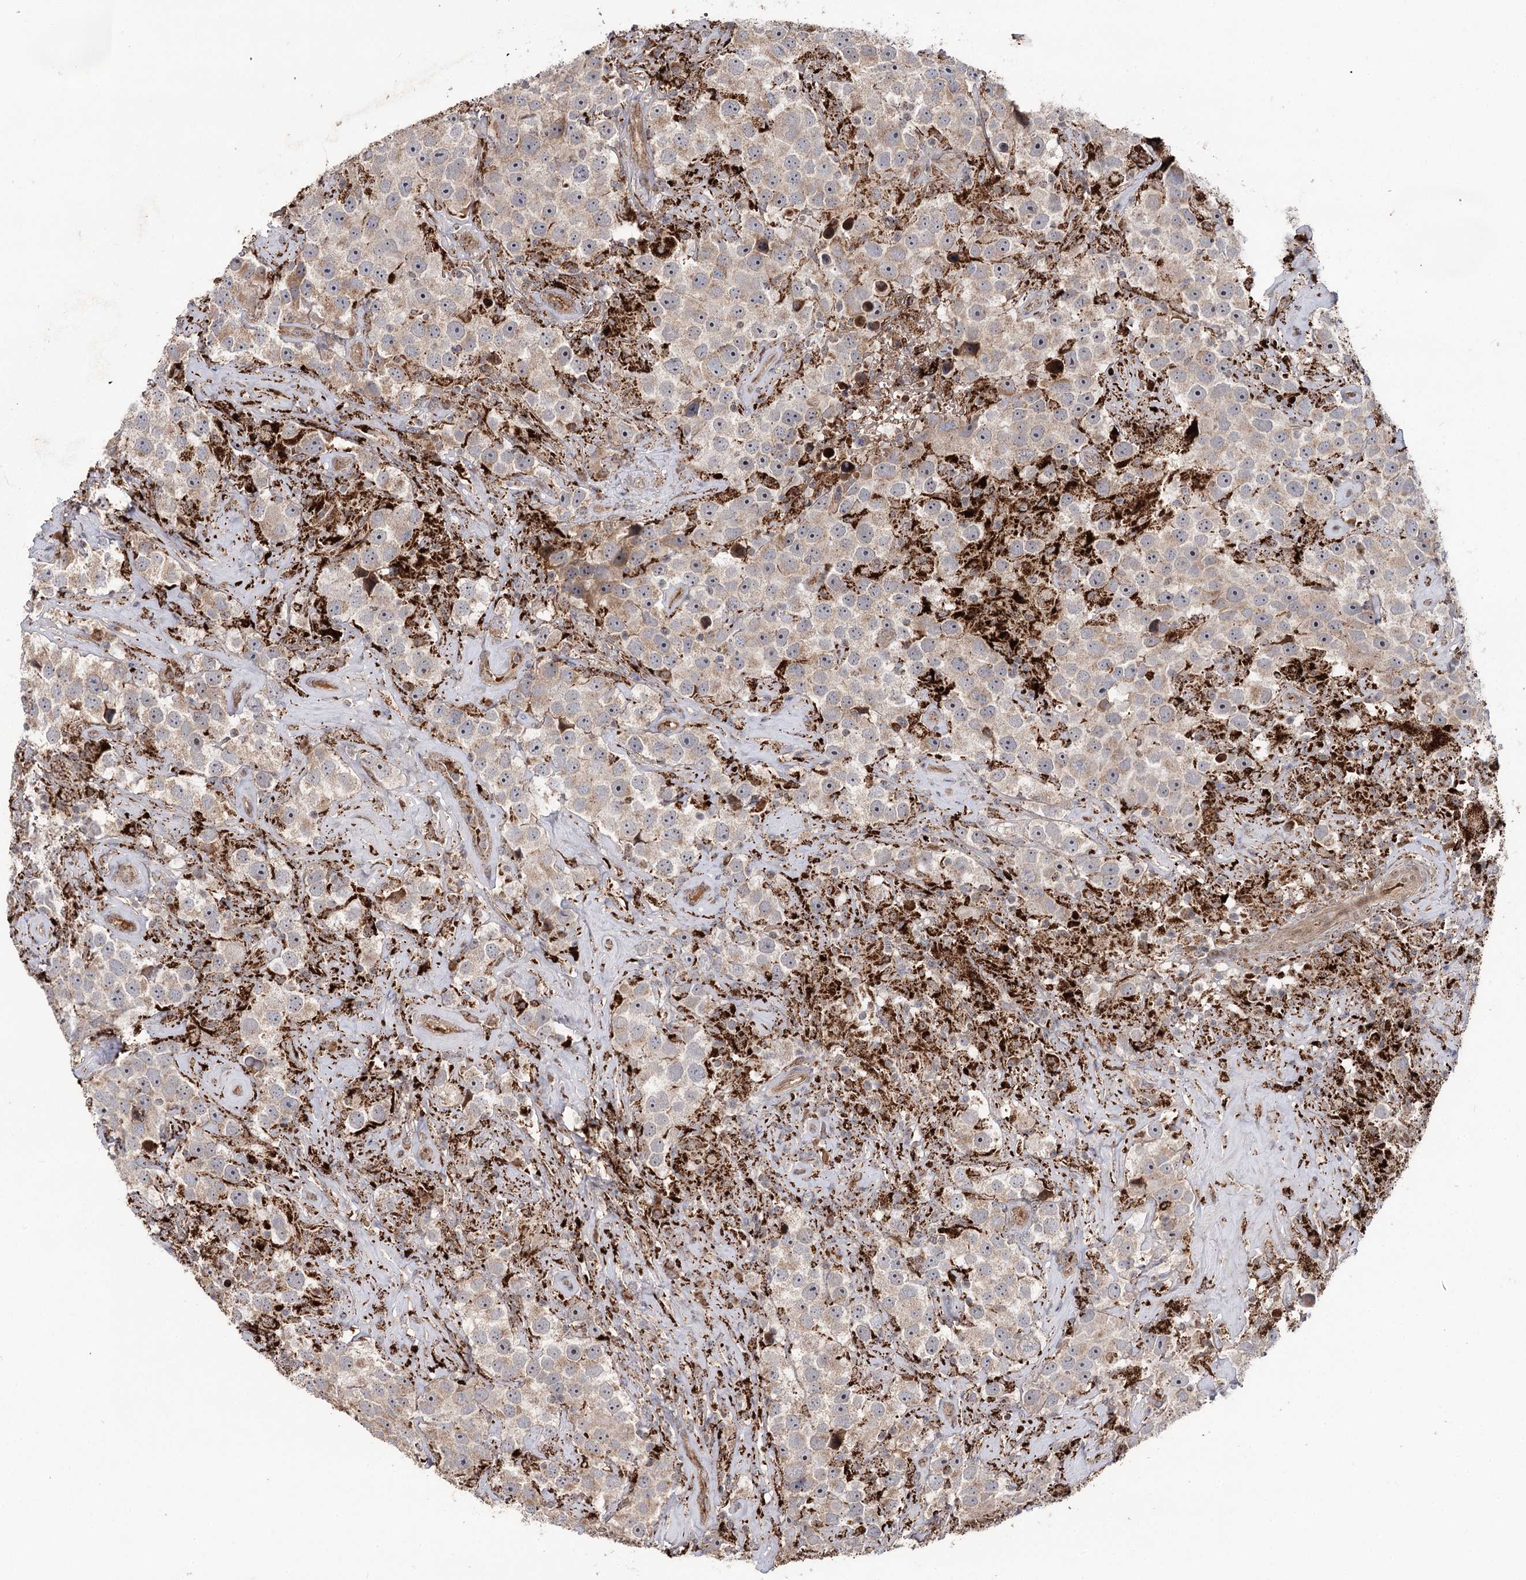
{"staining": {"intensity": "weak", "quantity": ">75%", "location": "cytoplasmic/membranous"}, "tissue": "testis cancer", "cell_type": "Tumor cells", "image_type": "cancer", "snomed": [{"axis": "morphology", "description": "Seminoma, NOS"}, {"axis": "topography", "description": "Testis"}], "caption": "Immunohistochemical staining of human testis cancer displays low levels of weak cytoplasmic/membranous staining in about >75% of tumor cells.", "gene": "MSANTD2", "patient": {"sex": "male", "age": 49}}